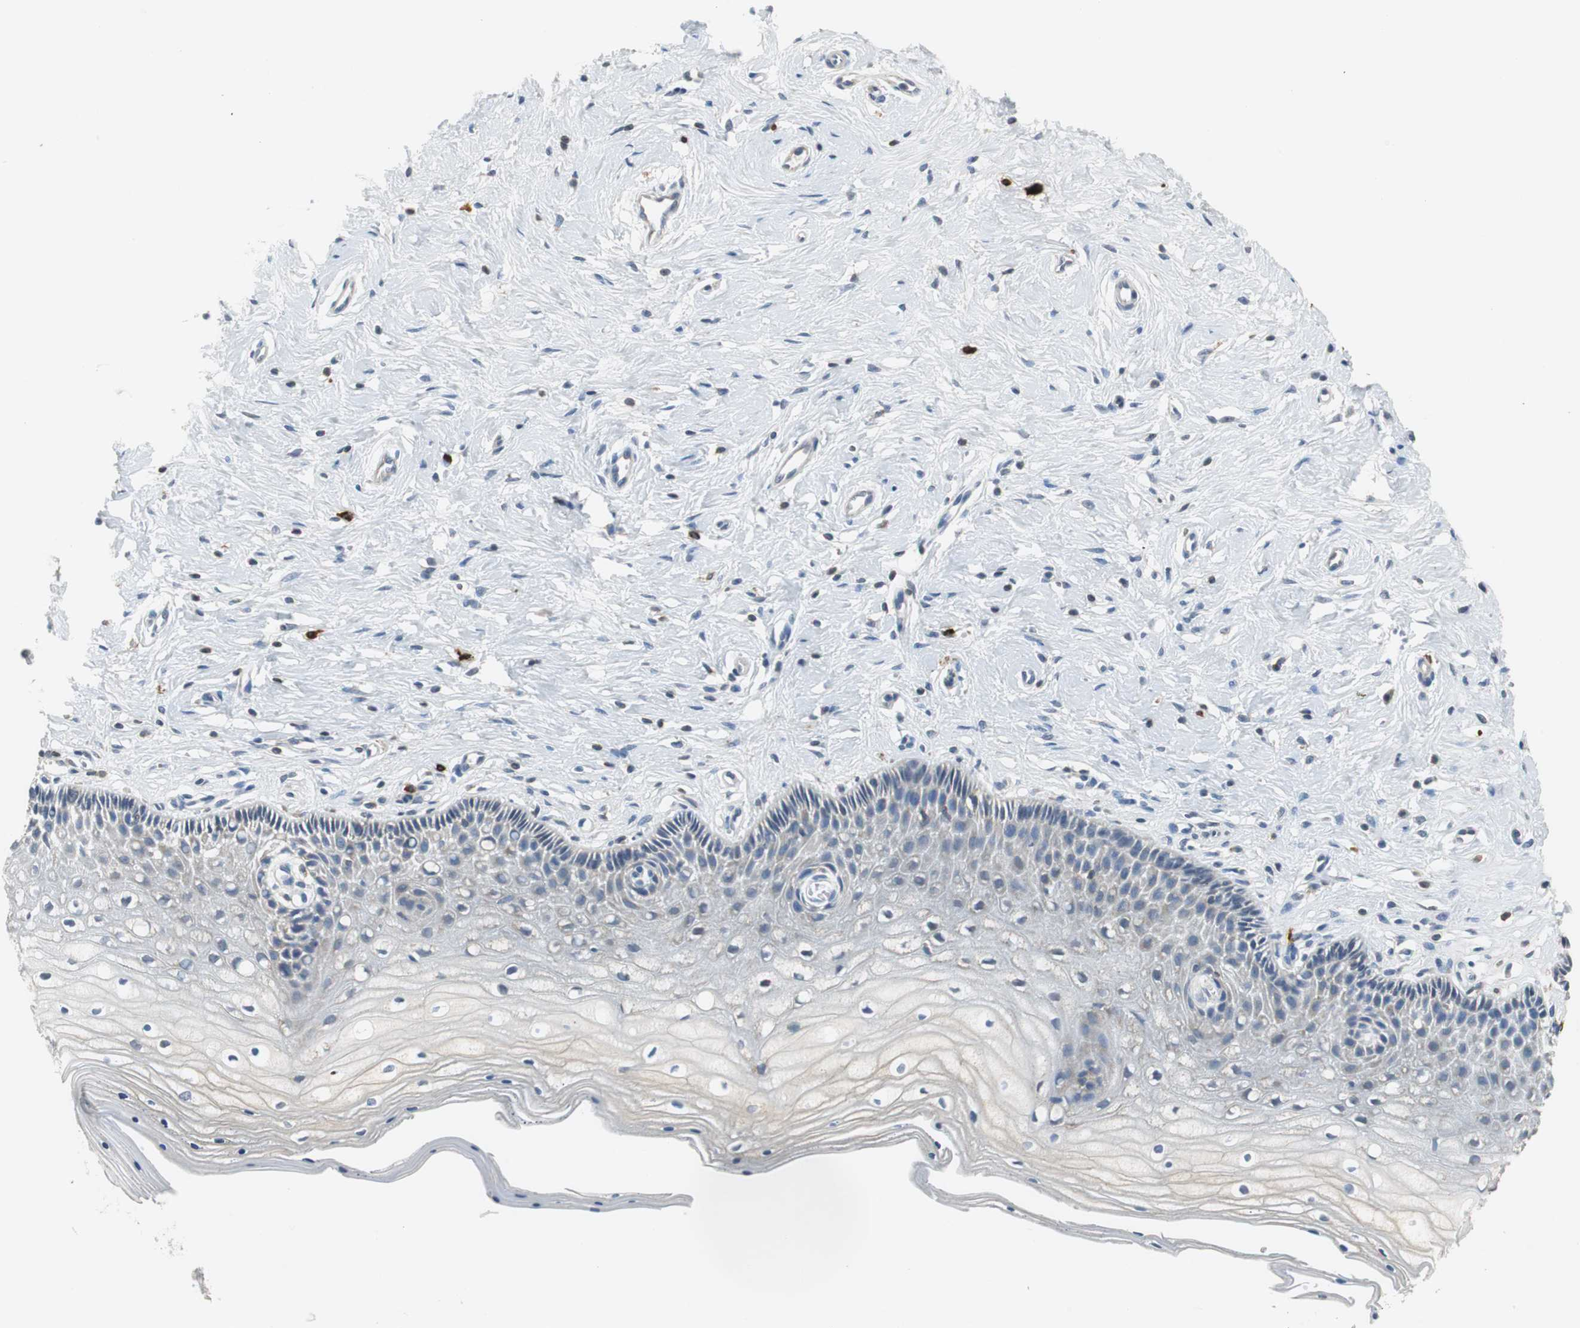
{"staining": {"intensity": "weak", "quantity": "<25%", "location": "cytoplasmic/membranous"}, "tissue": "cervix", "cell_type": "Squamous epithelial cells", "image_type": "normal", "snomed": [{"axis": "morphology", "description": "Normal tissue, NOS"}, {"axis": "topography", "description": "Cervix"}], "caption": "High magnification brightfield microscopy of benign cervix stained with DAB (brown) and counterstained with hematoxylin (blue): squamous epithelial cells show no significant positivity. (Stains: DAB IHC with hematoxylin counter stain, Microscopy: brightfield microscopy at high magnification).", "gene": "CPA3", "patient": {"sex": "female", "age": 46}}